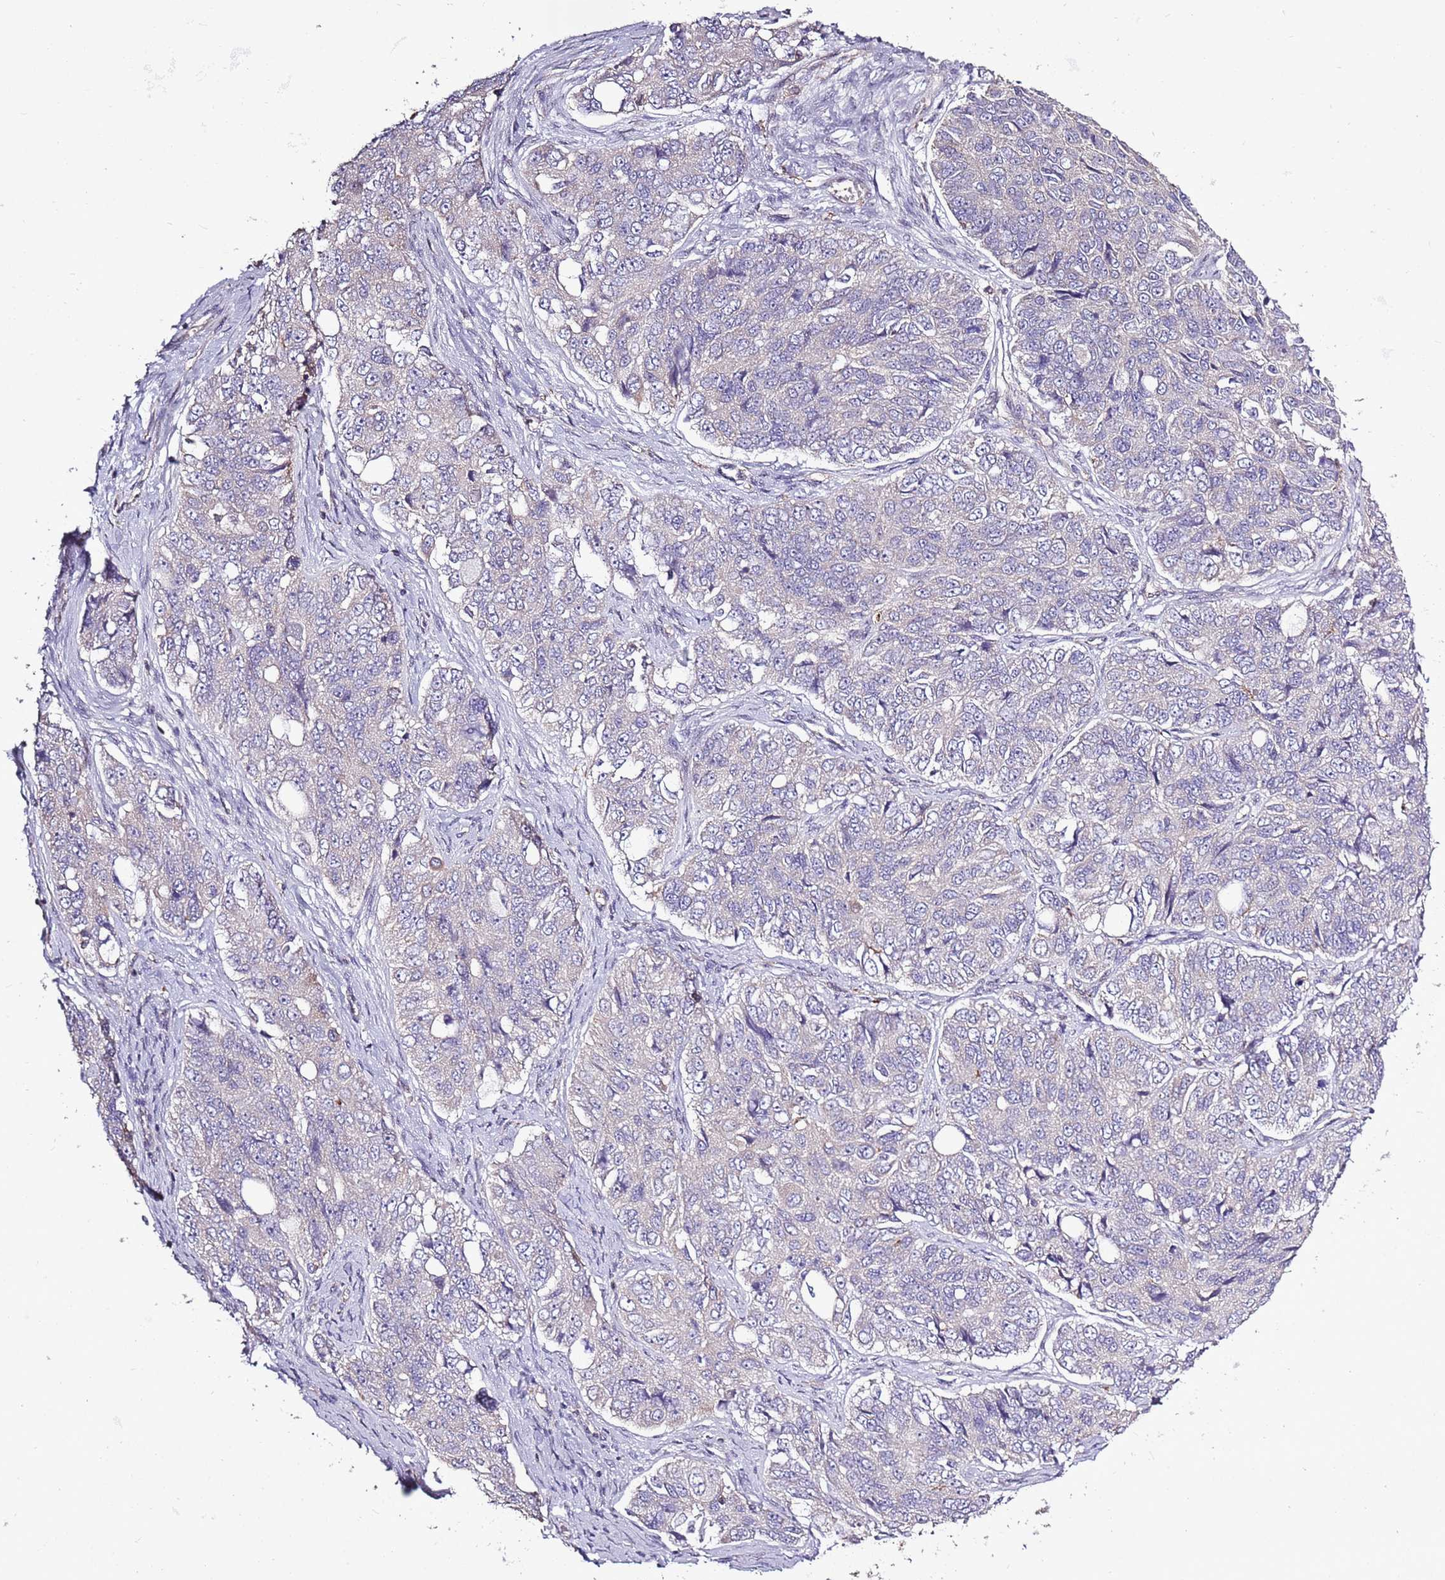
{"staining": {"intensity": "negative", "quantity": "none", "location": "none"}, "tissue": "ovarian cancer", "cell_type": "Tumor cells", "image_type": "cancer", "snomed": [{"axis": "morphology", "description": "Carcinoma, endometroid"}, {"axis": "topography", "description": "Ovary"}], "caption": "This is a photomicrograph of IHC staining of ovarian cancer (endometroid carcinoma), which shows no expression in tumor cells.", "gene": "CAPN9", "patient": {"sex": "female", "age": 51}}